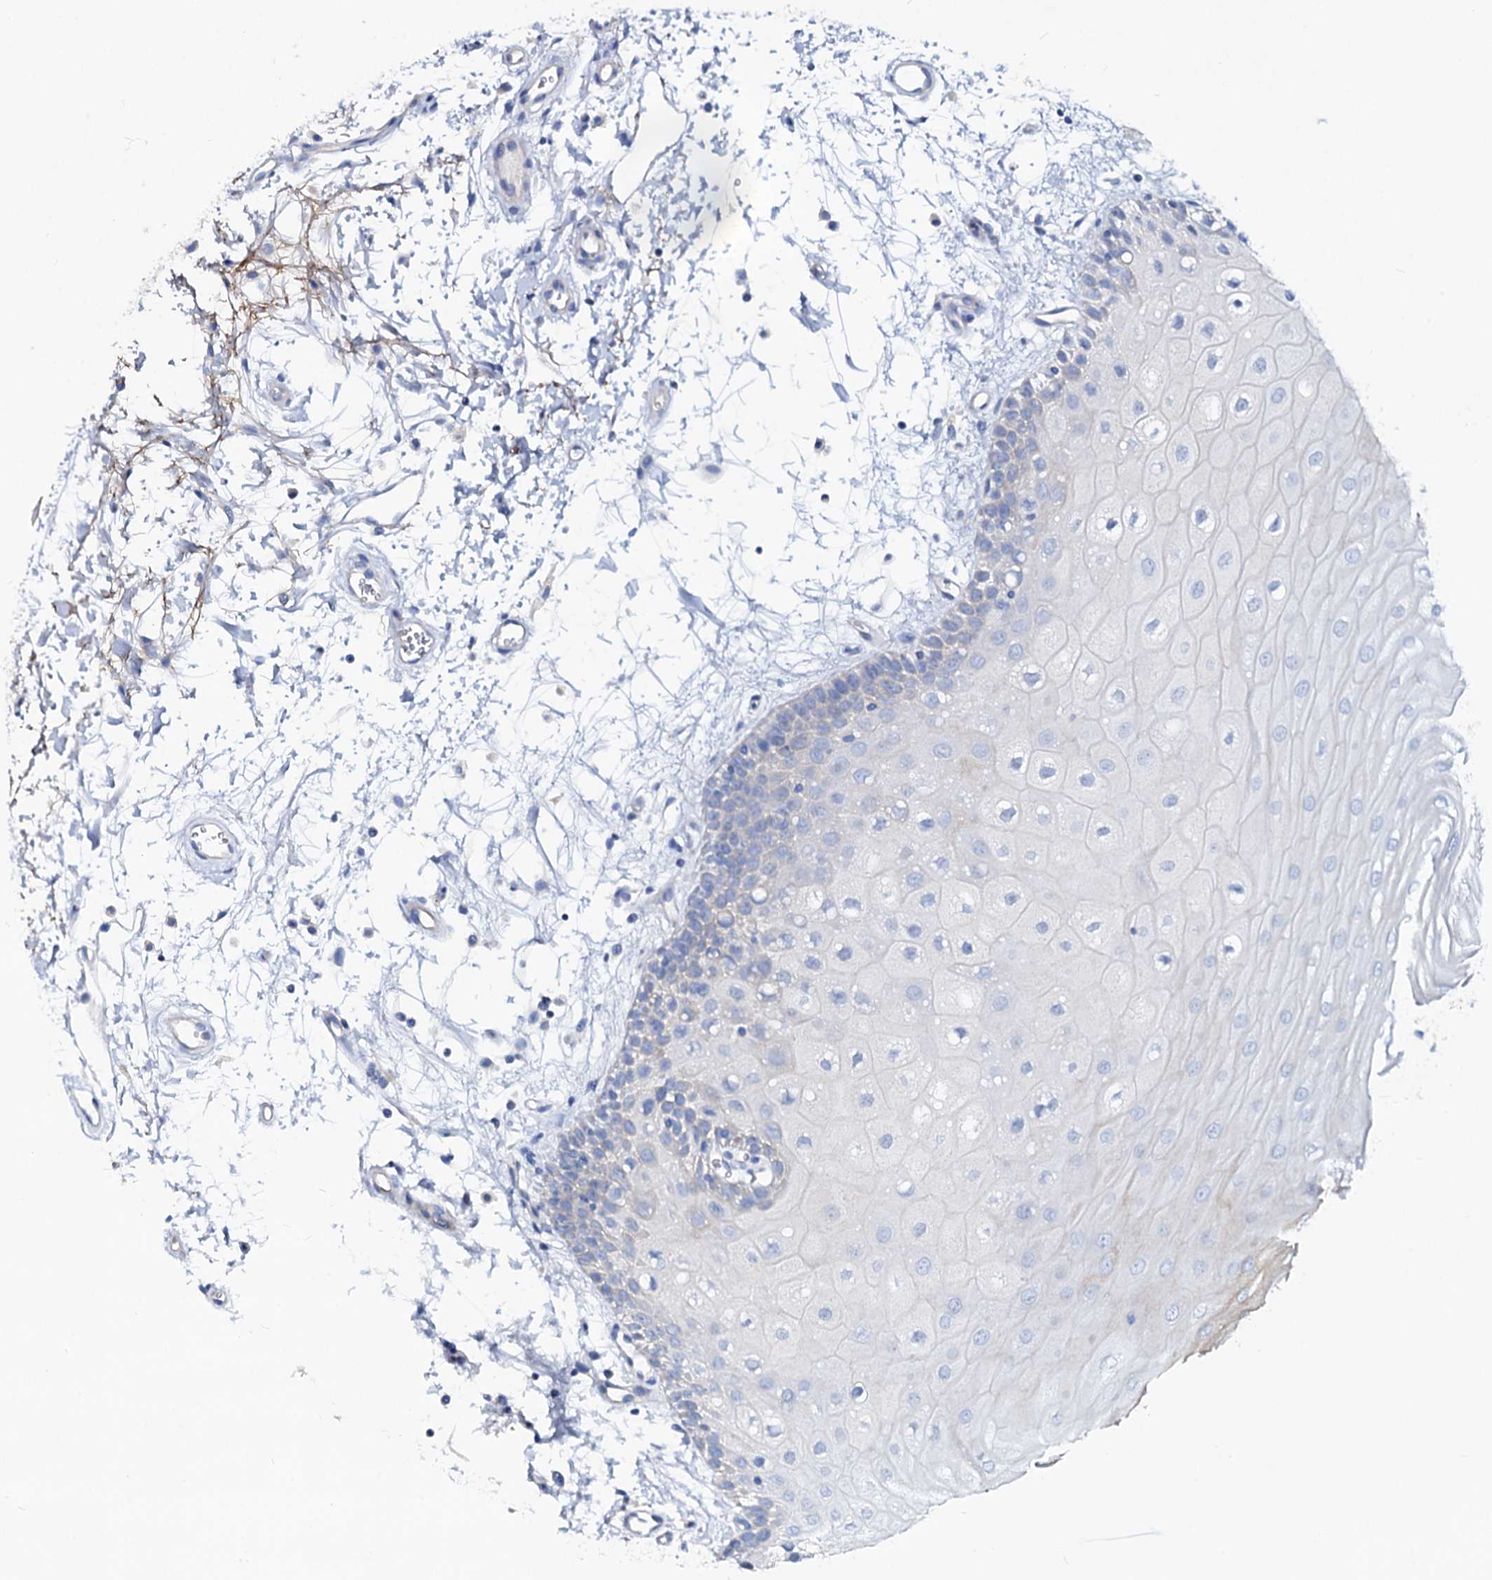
{"staining": {"intensity": "negative", "quantity": "none", "location": "none"}, "tissue": "oral mucosa", "cell_type": "Squamous epithelial cells", "image_type": "normal", "snomed": [{"axis": "morphology", "description": "Normal tissue, NOS"}, {"axis": "topography", "description": "Oral tissue"}, {"axis": "topography", "description": "Tounge, NOS"}], "caption": "The IHC photomicrograph has no significant positivity in squamous epithelial cells of oral mucosa. Brightfield microscopy of IHC stained with DAB (brown) and hematoxylin (blue), captured at high magnification.", "gene": "DYDC2", "patient": {"sex": "female", "age": 73}}